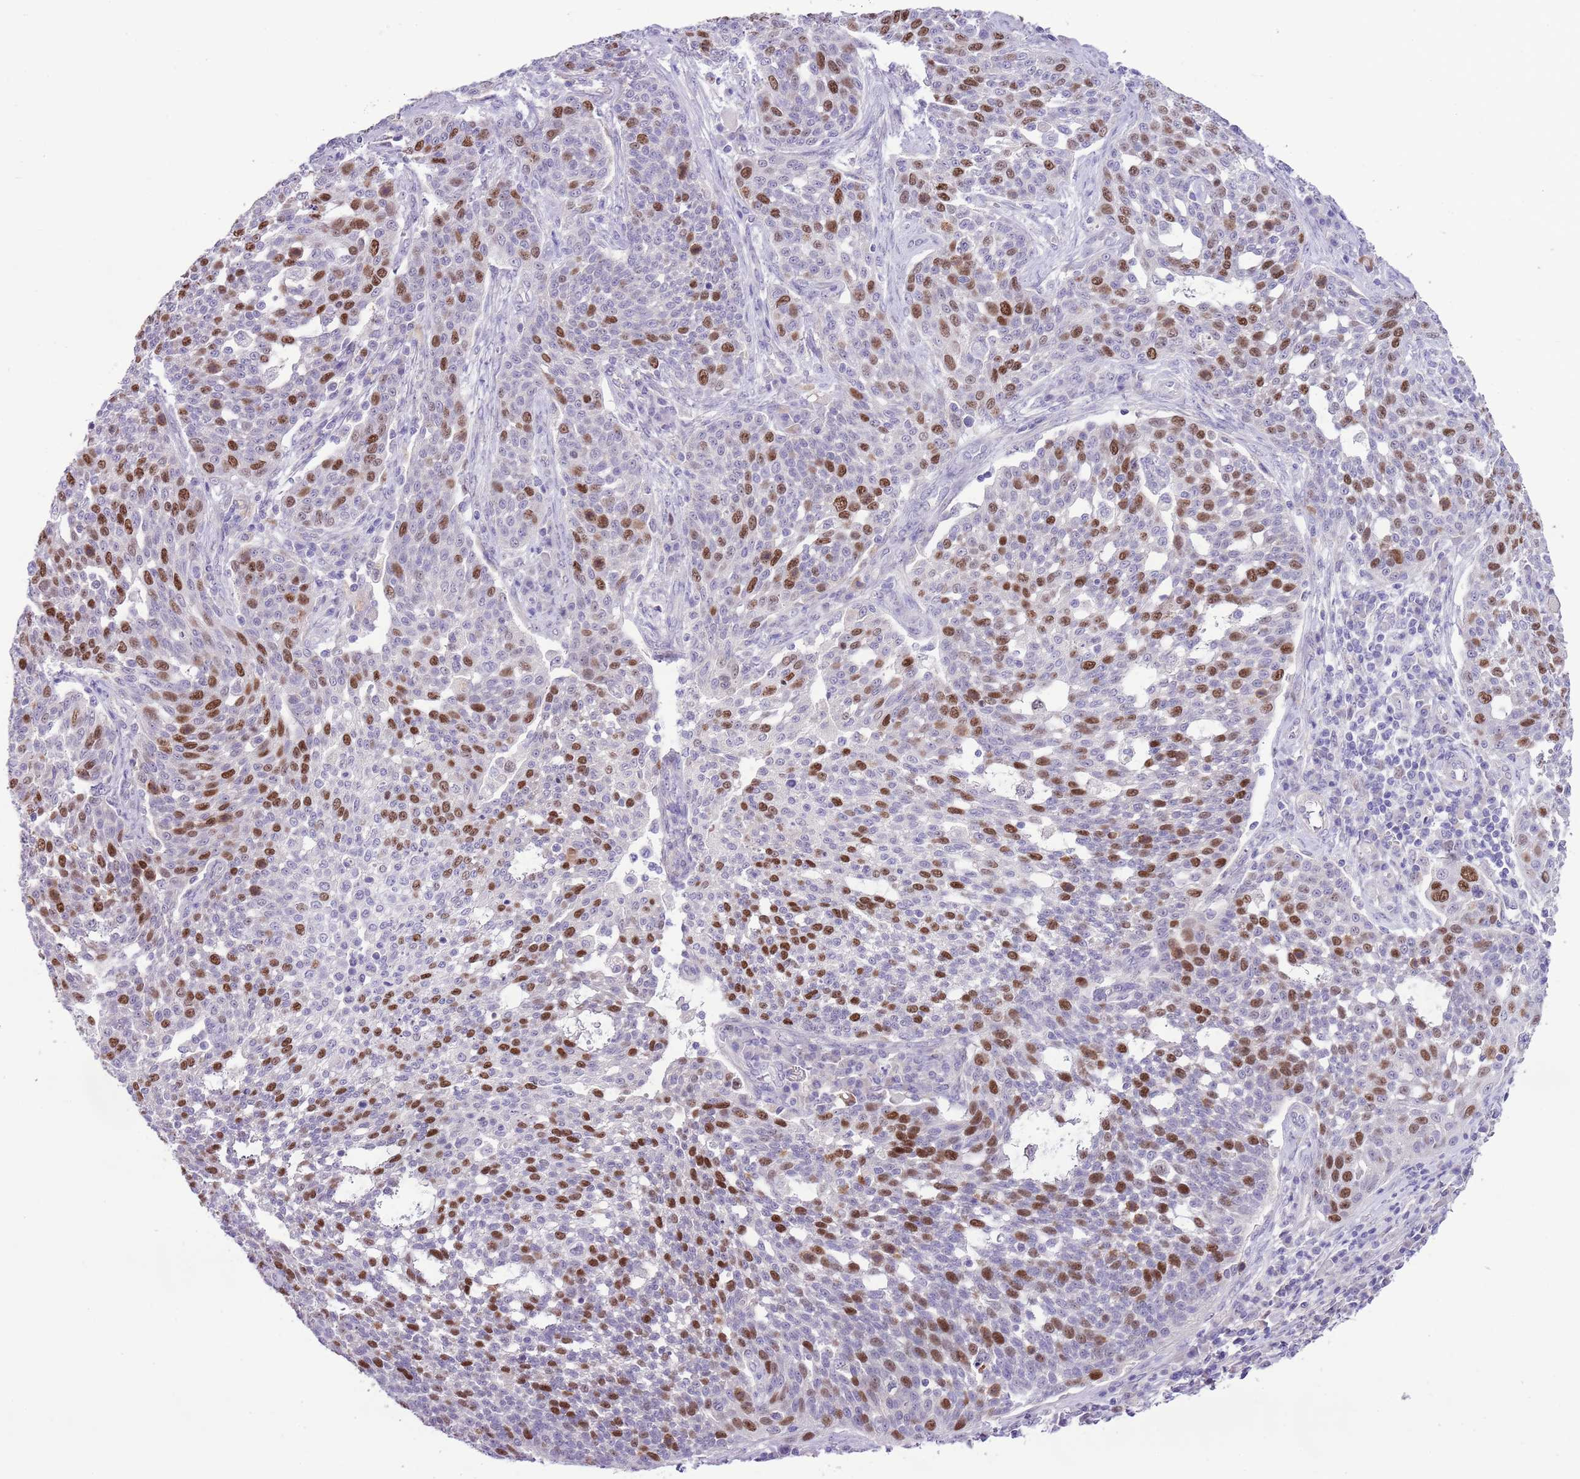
{"staining": {"intensity": "strong", "quantity": "25%-75%", "location": "nuclear"}, "tissue": "cervical cancer", "cell_type": "Tumor cells", "image_type": "cancer", "snomed": [{"axis": "morphology", "description": "Squamous cell carcinoma, NOS"}, {"axis": "topography", "description": "Cervix"}], "caption": "Protein staining of cervical cancer tissue reveals strong nuclear expression in about 25%-75% of tumor cells.", "gene": "FBRSL1", "patient": {"sex": "female", "age": 34}}